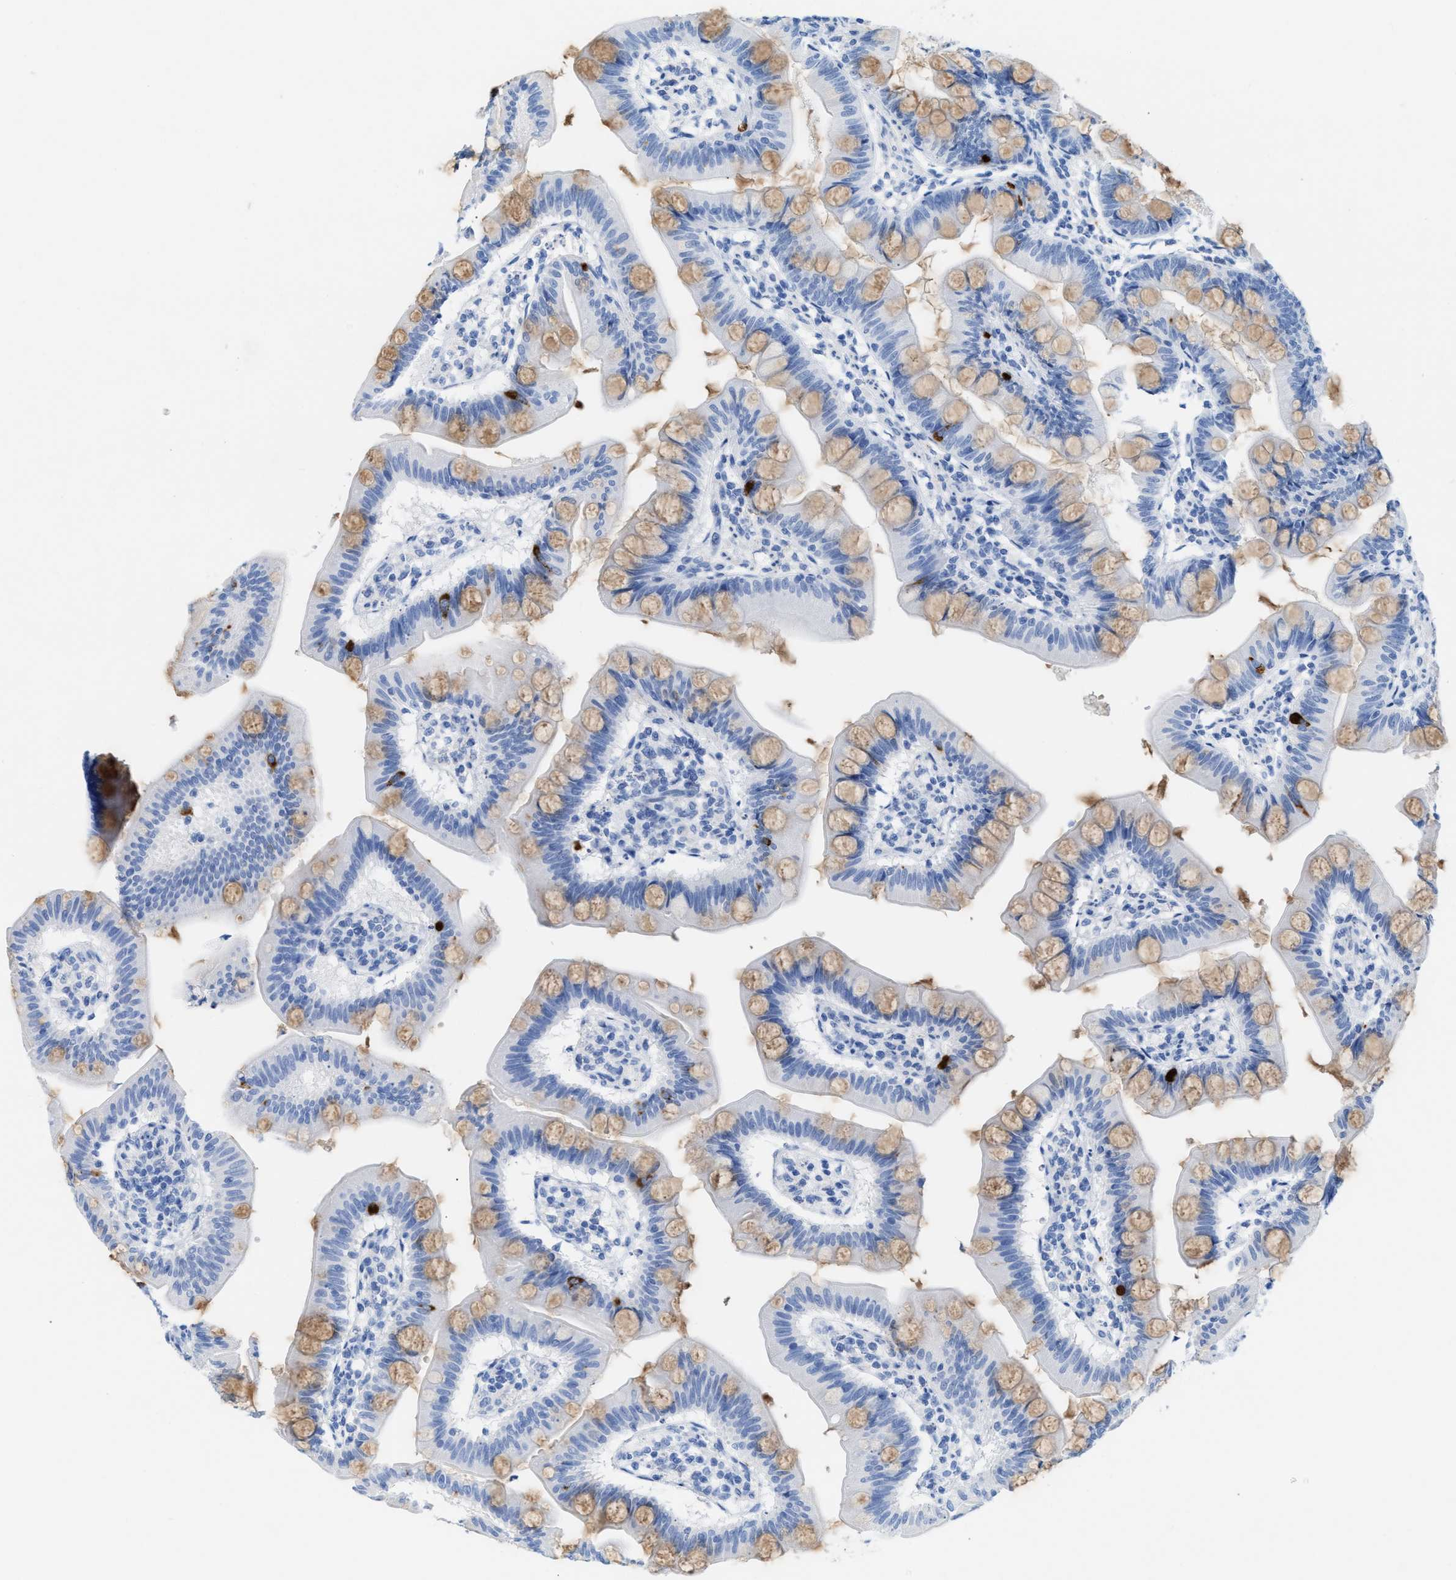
{"staining": {"intensity": "strong", "quantity": "<25%", "location": "cytoplasmic/membranous"}, "tissue": "small intestine", "cell_type": "Glandular cells", "image_type": "normal", "snomed": [{"axis": "morphology", "description": "Normal tissue, NOS"}, {"axis": "topography", "description": "Small intestine"}], "caption": "DAB (3,3'-diaminobenzidine) immunohistochemical staining of benign small intestine demonstrates strong cytoplasmic/membranous protein positivity in approximately <25% of glandular cells. (DAB (3,3'-diaminobenzidine) IHC, brown staining for protein, blue staining for nuclei).", "gene": "ANKFN1", "patient": {"sex": "male", "age": 7}}